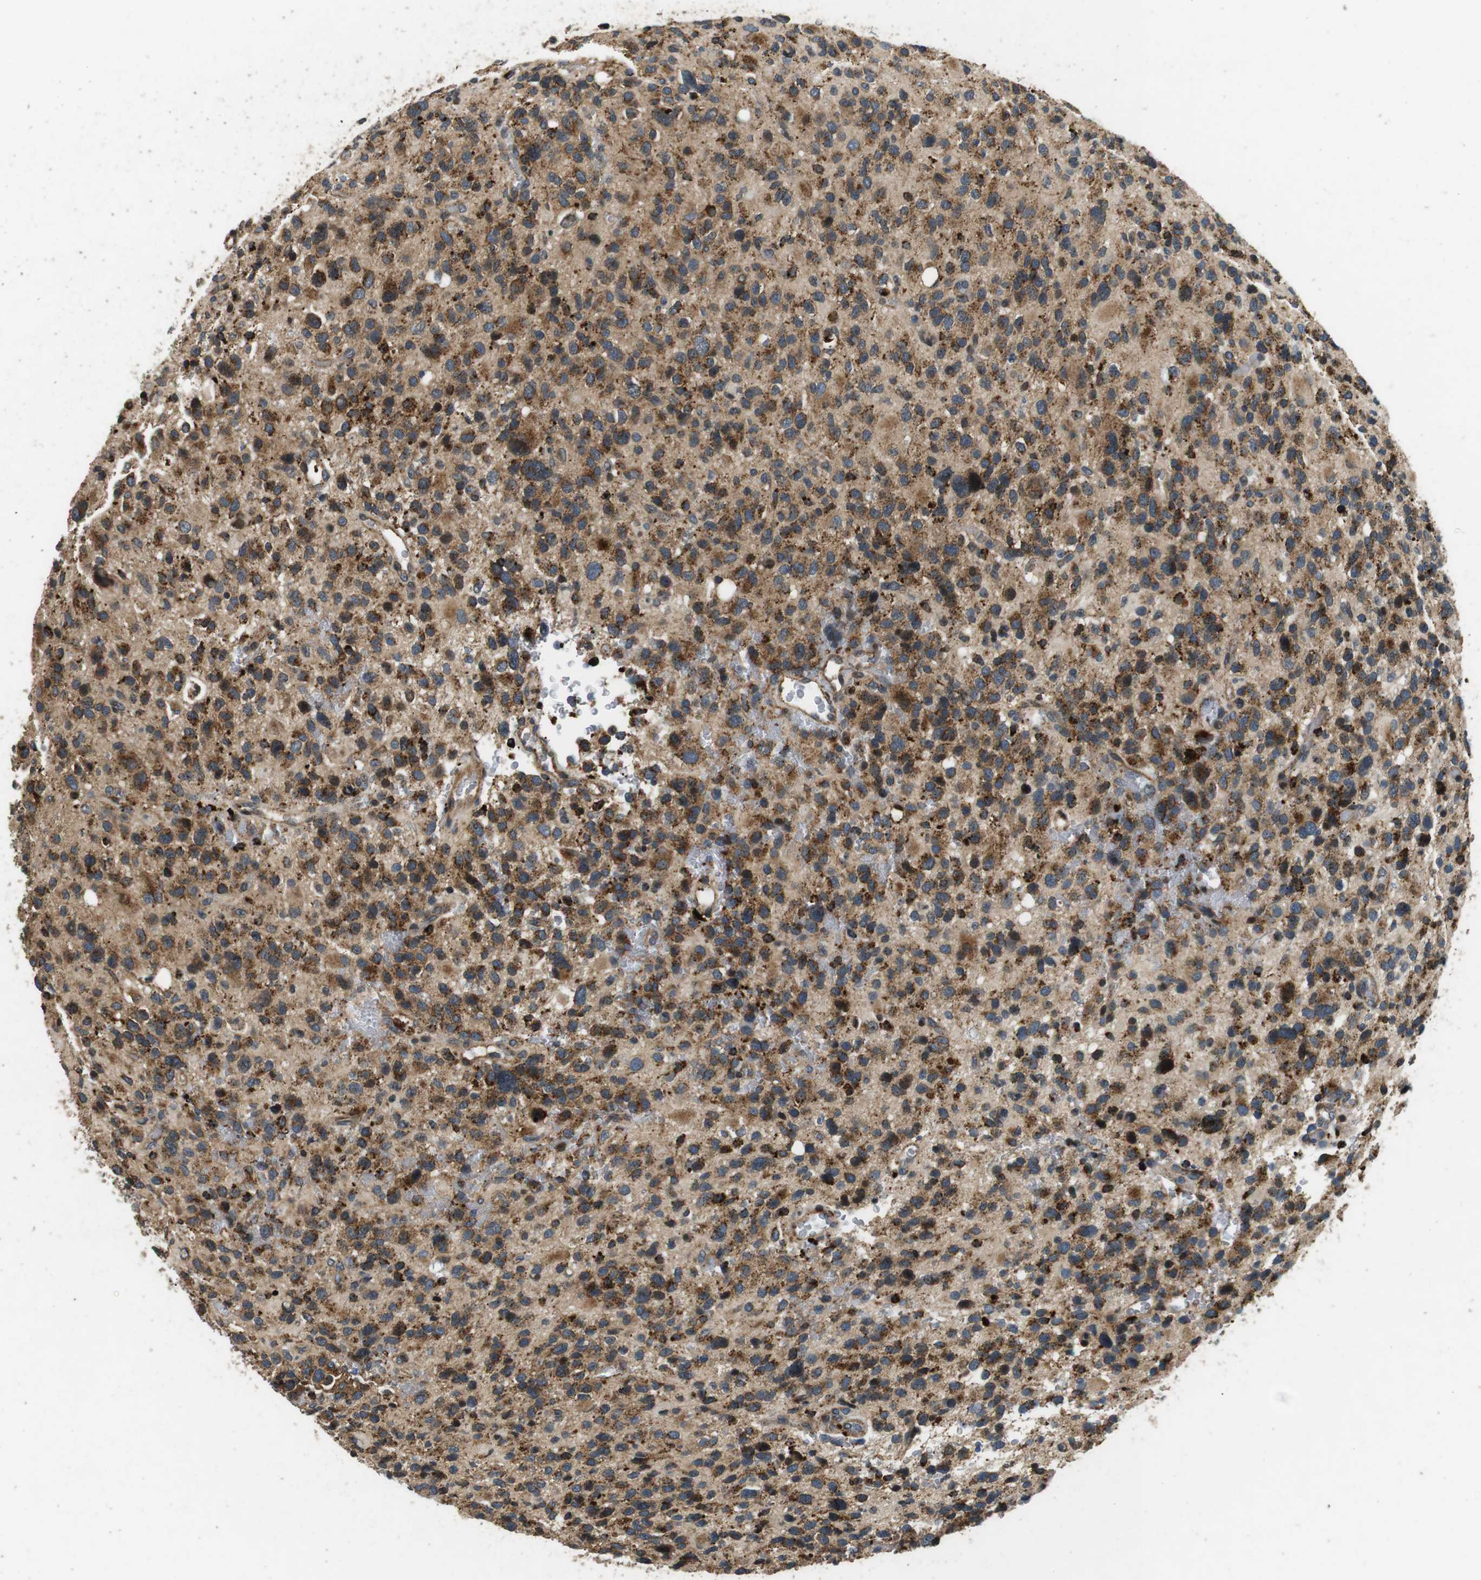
{"staining": {"intensity": "moderate", "quantity": ">75%", "location": "cytoplasmic/membranous"}, "tissue": "glioma", "cell_type": "Tumor cells", "image_type": "cancer", "snomed": [{"axis": "morphology", "description": "Glioma, malignant, High grade"}, {"axis": "topography", "description": "Brain"}], "caption": "Human high-grade glioma (malignant) stained with a brown dye exhibits moderate cytoplasmic/membranous positive expression in approximately >75% of tumor cells.", "gene": "TXNRD1", "patient": {"sex": "male", "age": 48}}